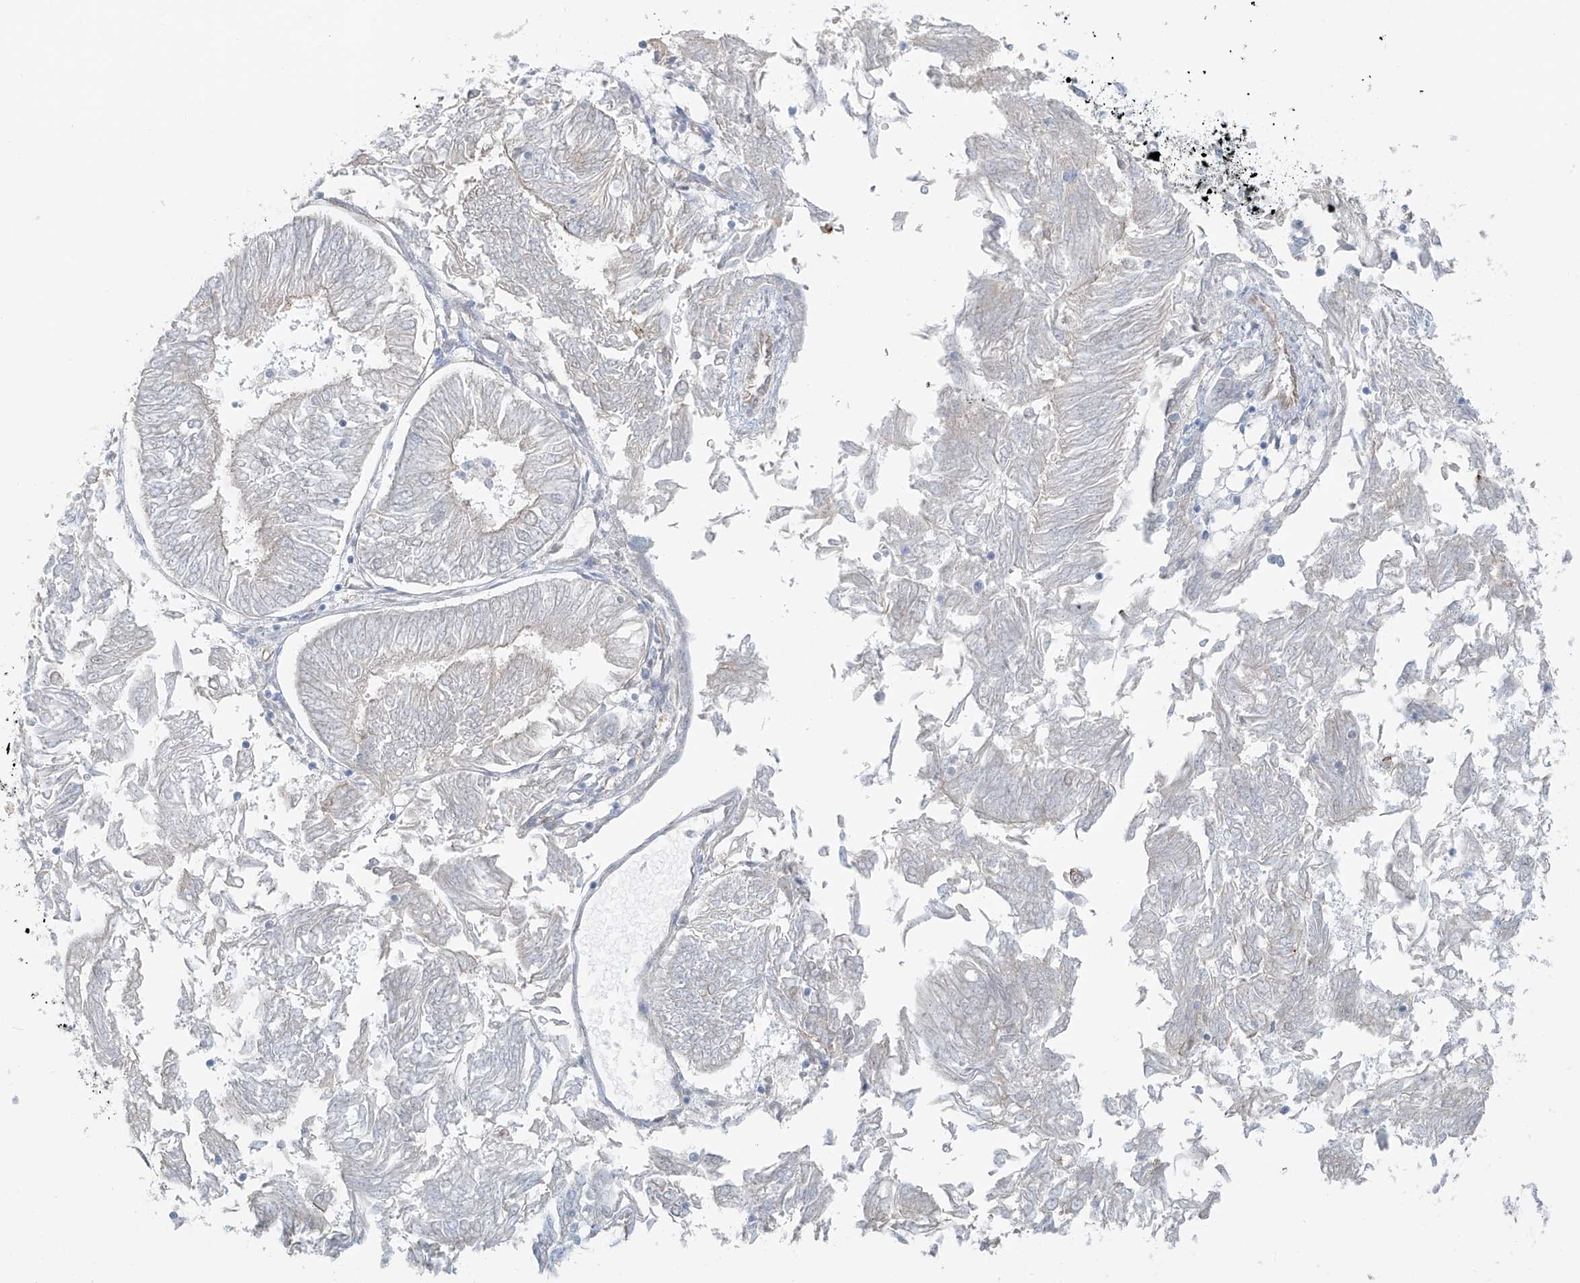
{"staining": {"intensity": "negative", "quantity": "none", "location": "none"}, "tissue": "endometrial cancer", "cell_type": "Tumor cells", "image_type": "cancer", "snomed": [{"axis": "morphology", "description": "Adenocarcinoma, NOS"}, {"axis": "topography", "description": "Endometrium"}], "caption": "This histopathology image is of endometrial adenocarcinoma stained with immunohistochemistry (IHC) to label a protein in brown with the nuclei are counter-stained blue. There is no staining in tumor cells.", "gene": "TUBE1", "patient": {"sex": "female", "age": 58}}